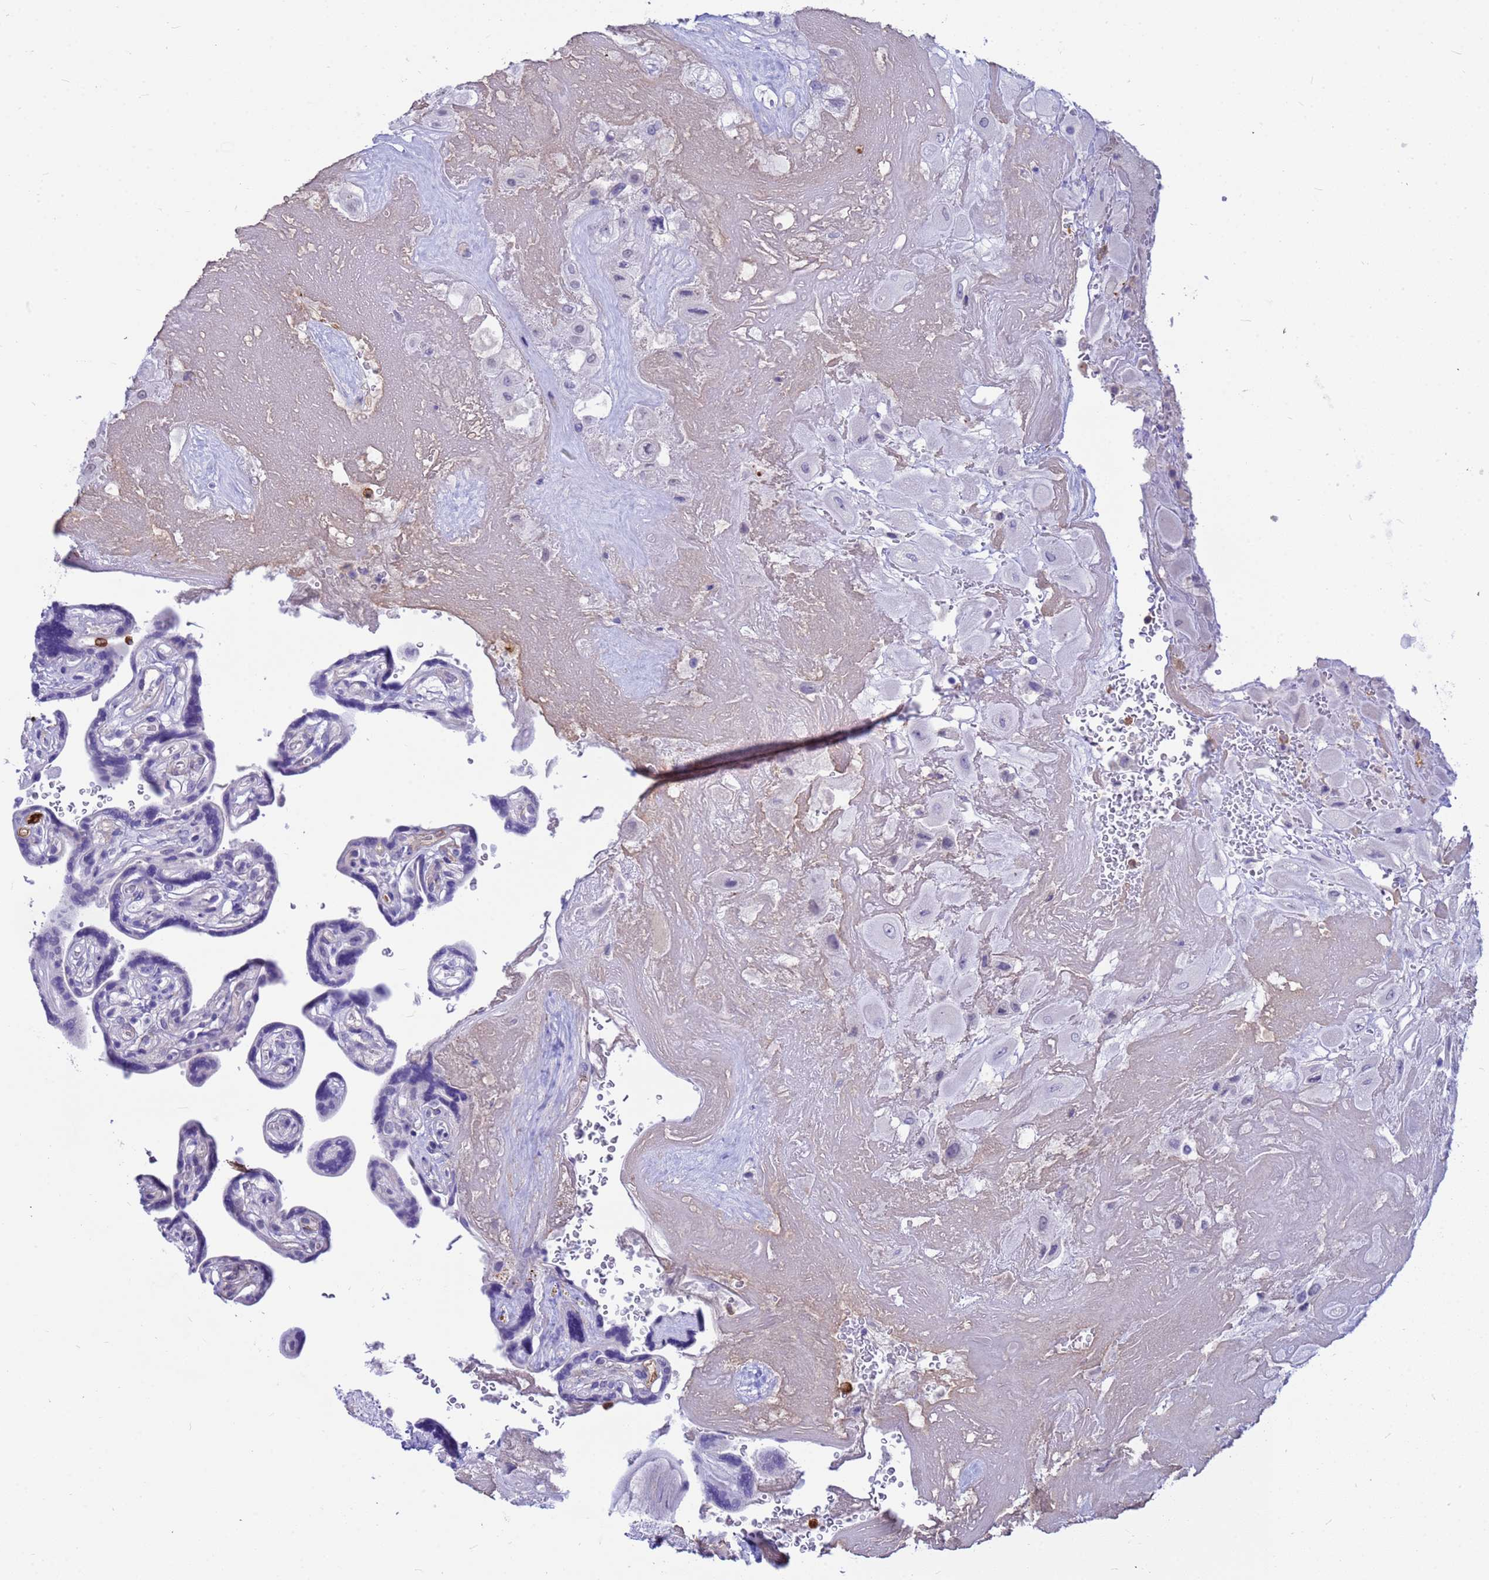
{"staining": {"intensity": "negative", "quantity": "none", "location": "none"}, "tissue": "placenta", "cell_type": "Decidual cells", "image_type": "normal", "snomed": [{"axis": "morphology", "description": "Normal tissue, NOS"}, {"axis": "topography", "description": "Placenta"}], "caption": "Decidual cells are negative for protein expression in benign human placenta. (DAB immunohistochemistry (IHC) with hematoxylin counter stain).", "gene": "ORM1", "patient": {"sex": "female", "age": 32}}